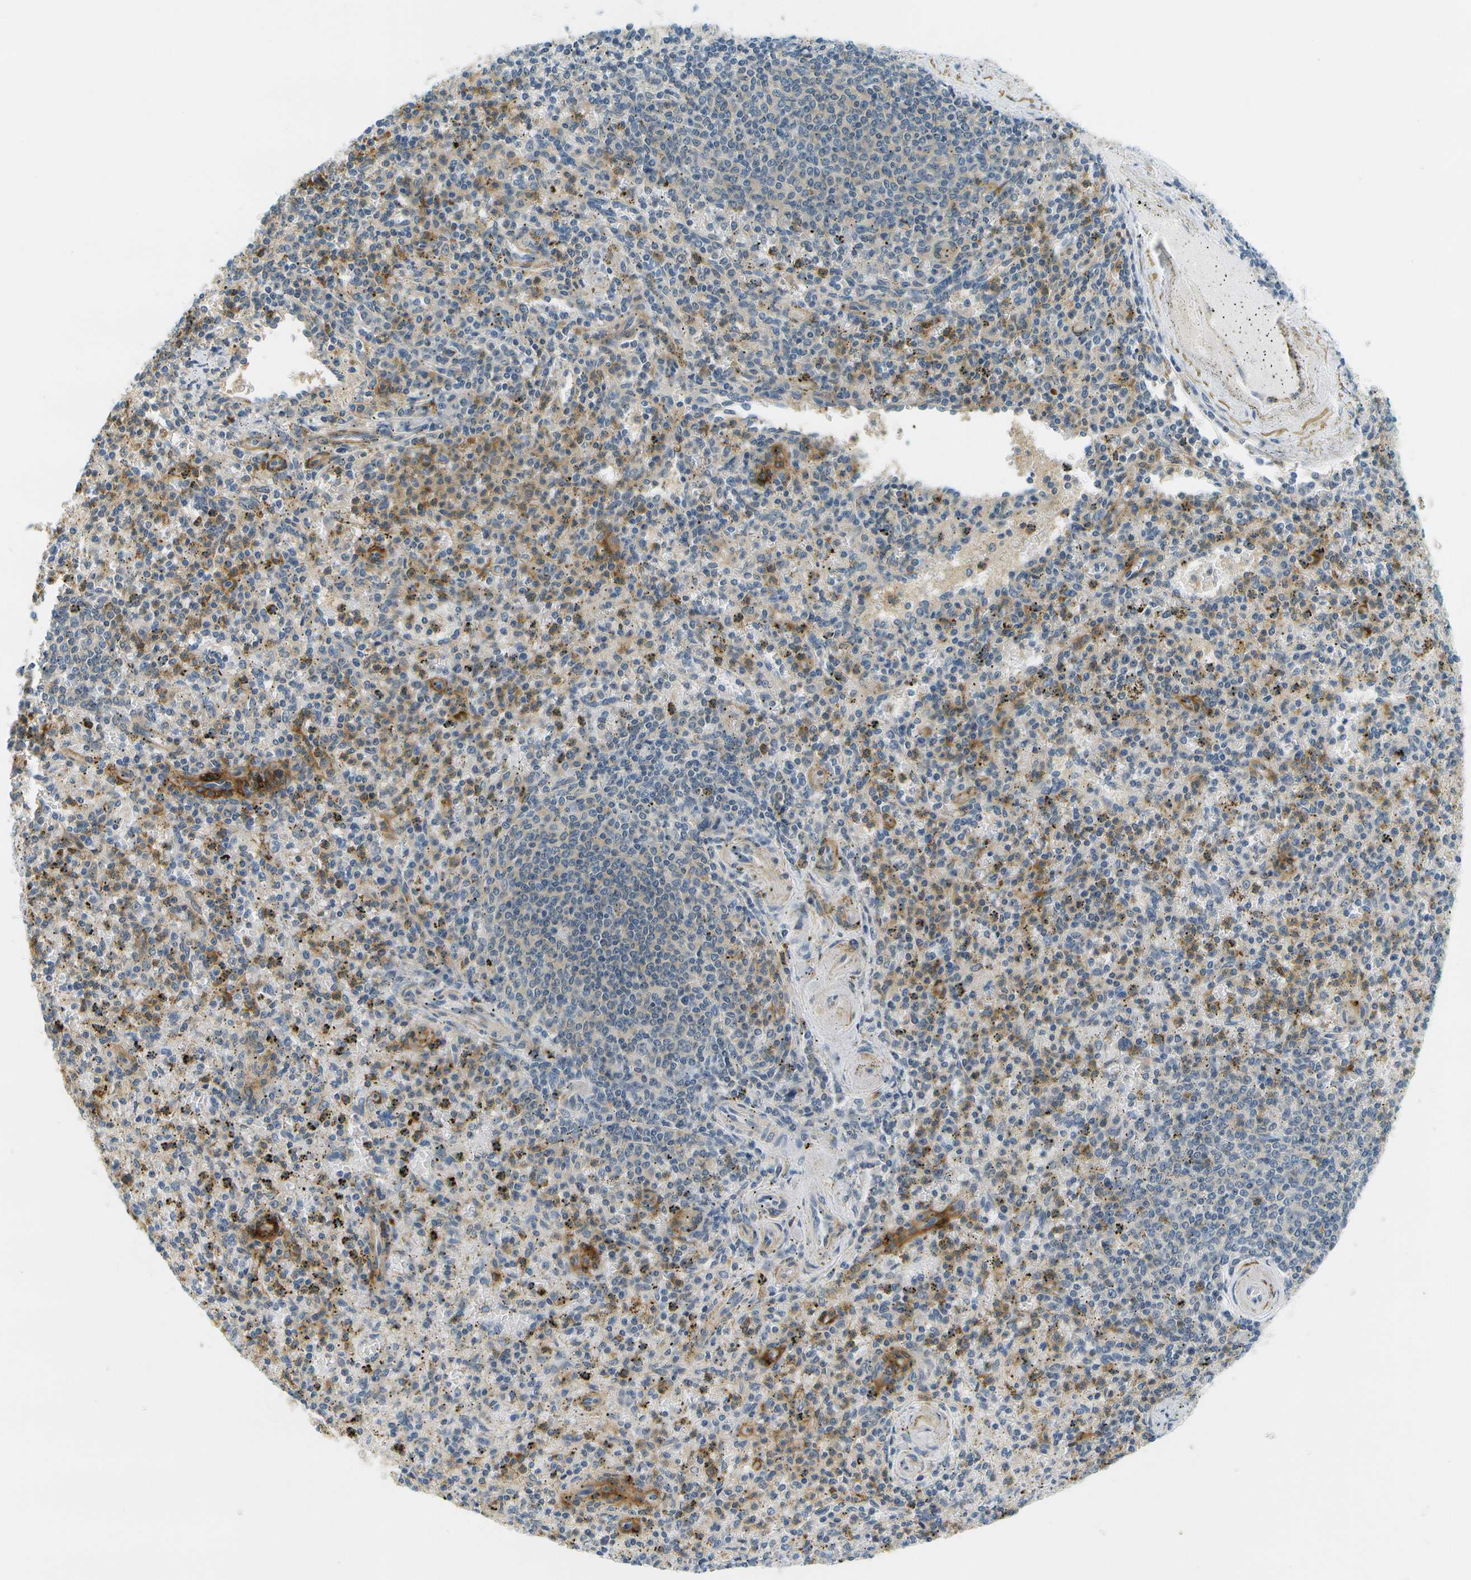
{"staining": {"intensity": "moderate", "quantity": "25%-75%", "location": "cytoplasmic/membranous"}, "tissue": "spleen", "cell_type": "Cells in red pulp", "image_type": "normal", "snomed": [{"axis": "morphology", "description": "Normal tissue, NOS"}, {"axis": "topography", "description": "Spleen"}], "caption": "A brown stain labels moderate cytoplasmic/membranous staining of a protein in cells in red pulp of benign human spleen. The protein is shown in brown color, while the nuclei are stained blue.", "gene": "RASGRP2", "patient": {"sex": "male", "age": 72}}